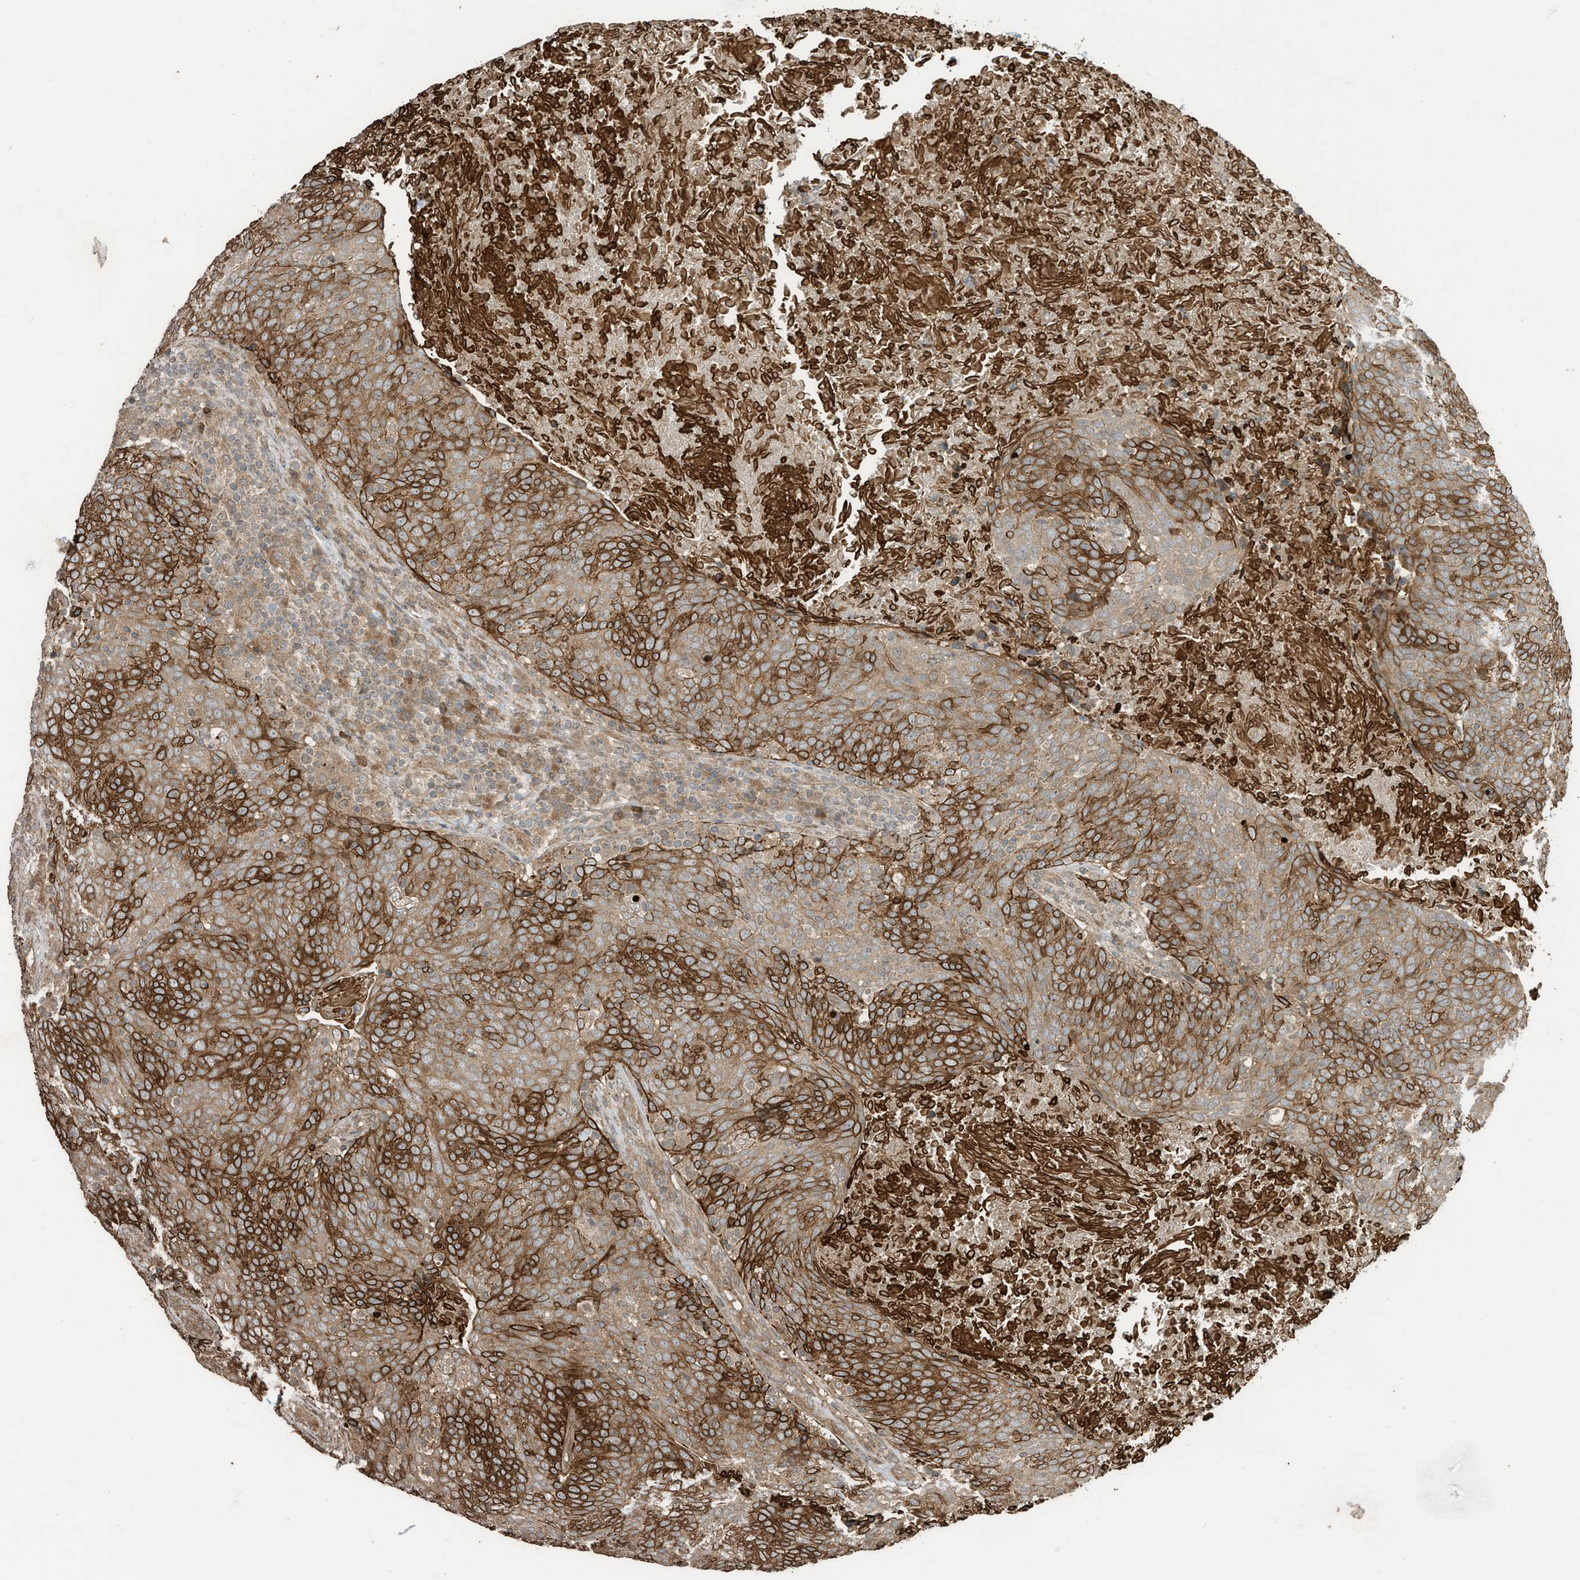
{"staining": {"intensity": "strong", "quantity": ">75%", "location": "cytoplasmic/membranous"}, "tissue": "head and neck cancer", "cell_type": "Tumor cells", "image_type": "cancer", "snomed": [{"axis": "morphology", "description": "Squamous cell carcinoma, NOS"}, {"axis": "morphology", "description": "Squamous cell carcinoma, metastatic, NOS"}, {"axis": "topography", "description": "Lymph node"}, {"axis": "topography", "description": "Head-Neck"}], "caption": "DAB immunohistochemical staining of head and neck squamous cell carcinoma reveals strong cytoplasmic/membranous protein staining in about >75% of tumor cells.", "gene": "ZNF653", "patient": {"sex": "male", "age": 62}}